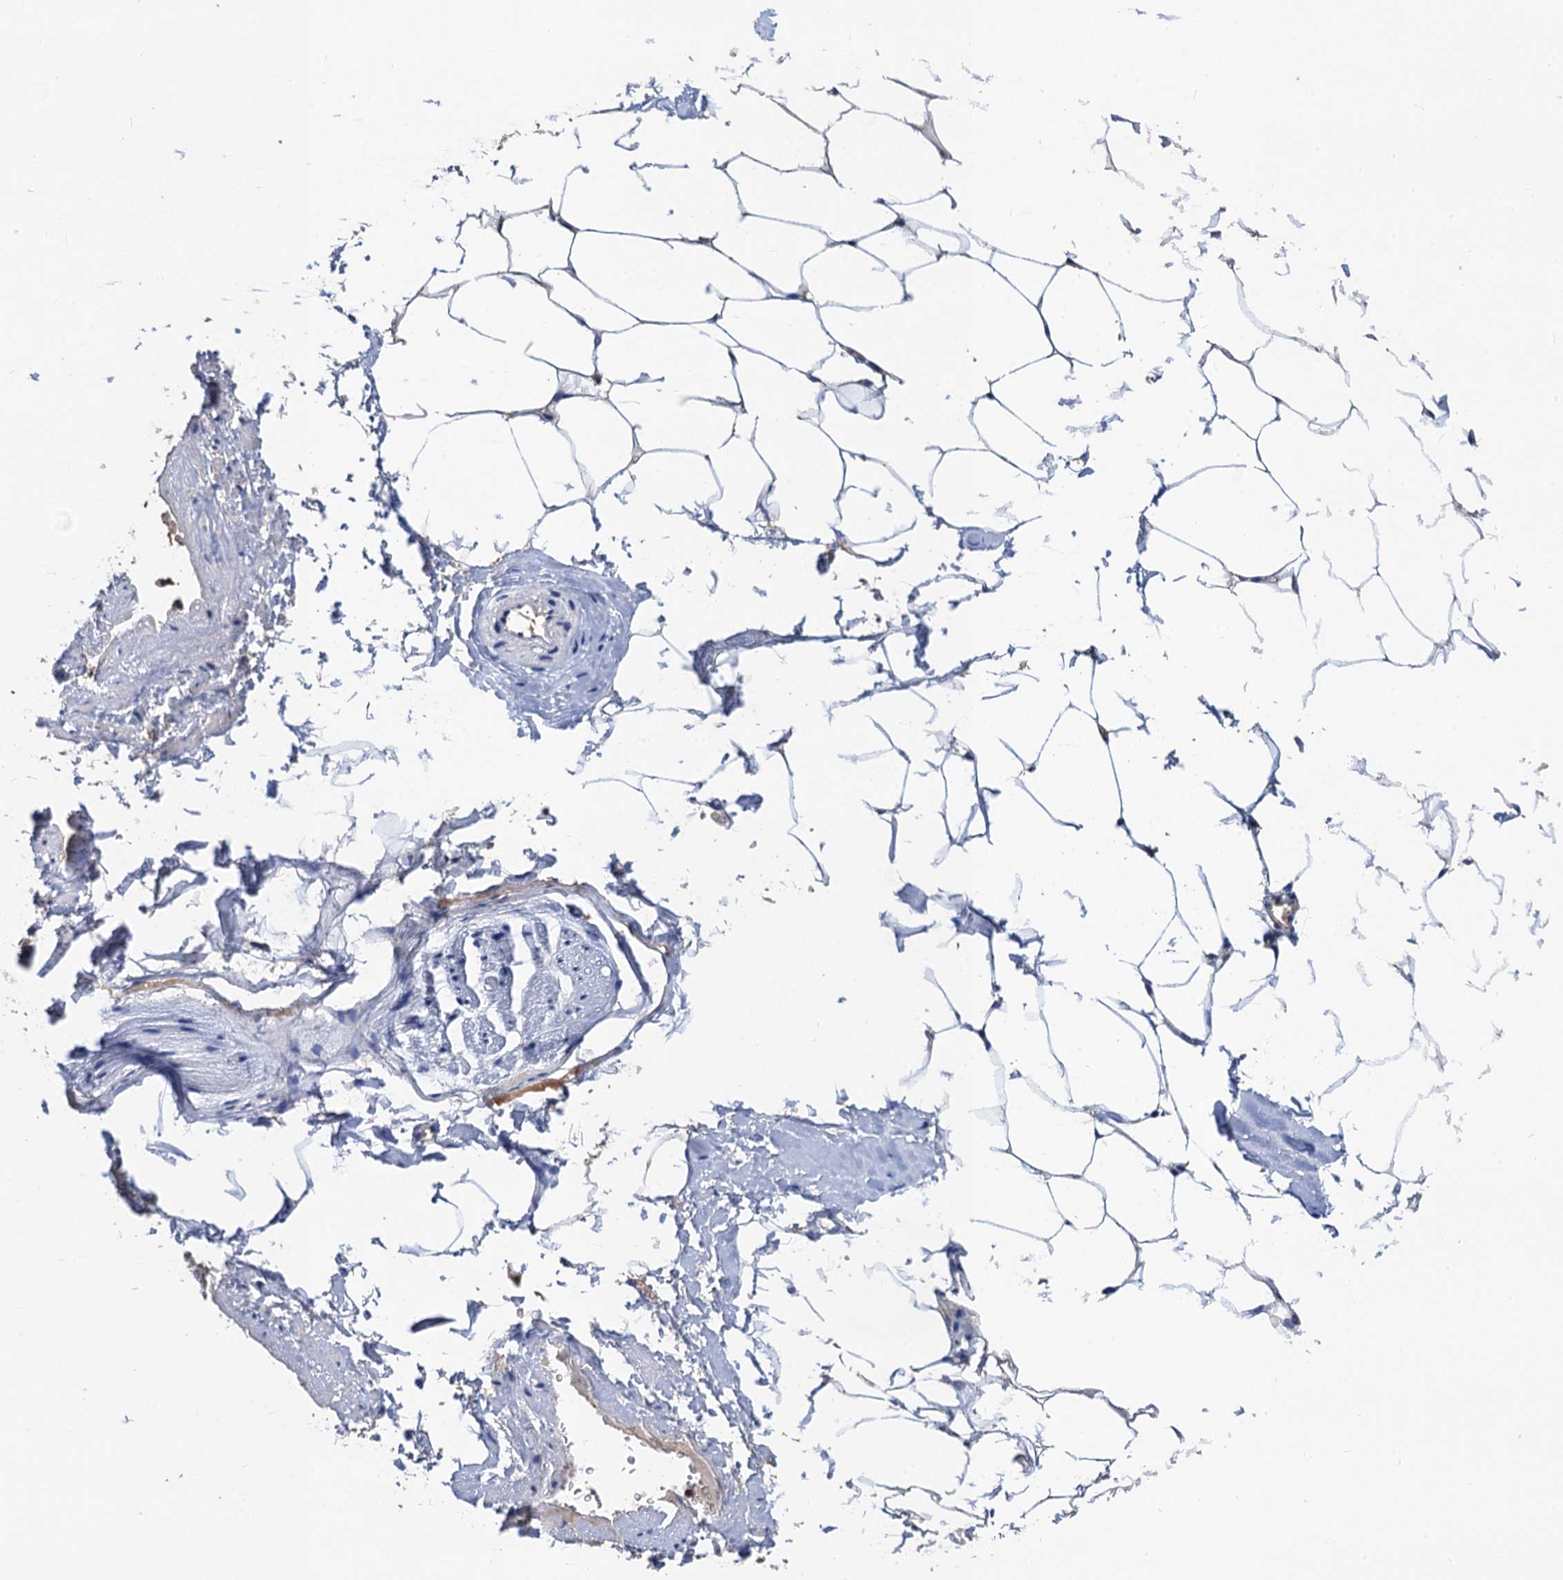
{"staining": {"intensity": "moderate", "quantity": ">75%", "location": "nuclear"}, "tissue": "adipose tissue", "cell_type": "Adipocytes", "image_type": "normal", "snomed": [{"axis": "morphology", "description": "Normal tissue, NOS"}, {"axis": "morphology", "description": "Adenocarcinoma, Low grade"}, {"axis": "topography", "description": "Prostate"}, {"axis": "topography", "description": "Peripheral nerve tissue"}], "caption": "An immunohistochemistry (IHC) photomicrograph of unremarkable tissue is shown. Protein staining in brown labels moderate nuclear positivity in adipose tissue within adipocytes.", "gene": "TSEN34", "patient": {"sex": "male", "age": 63}}